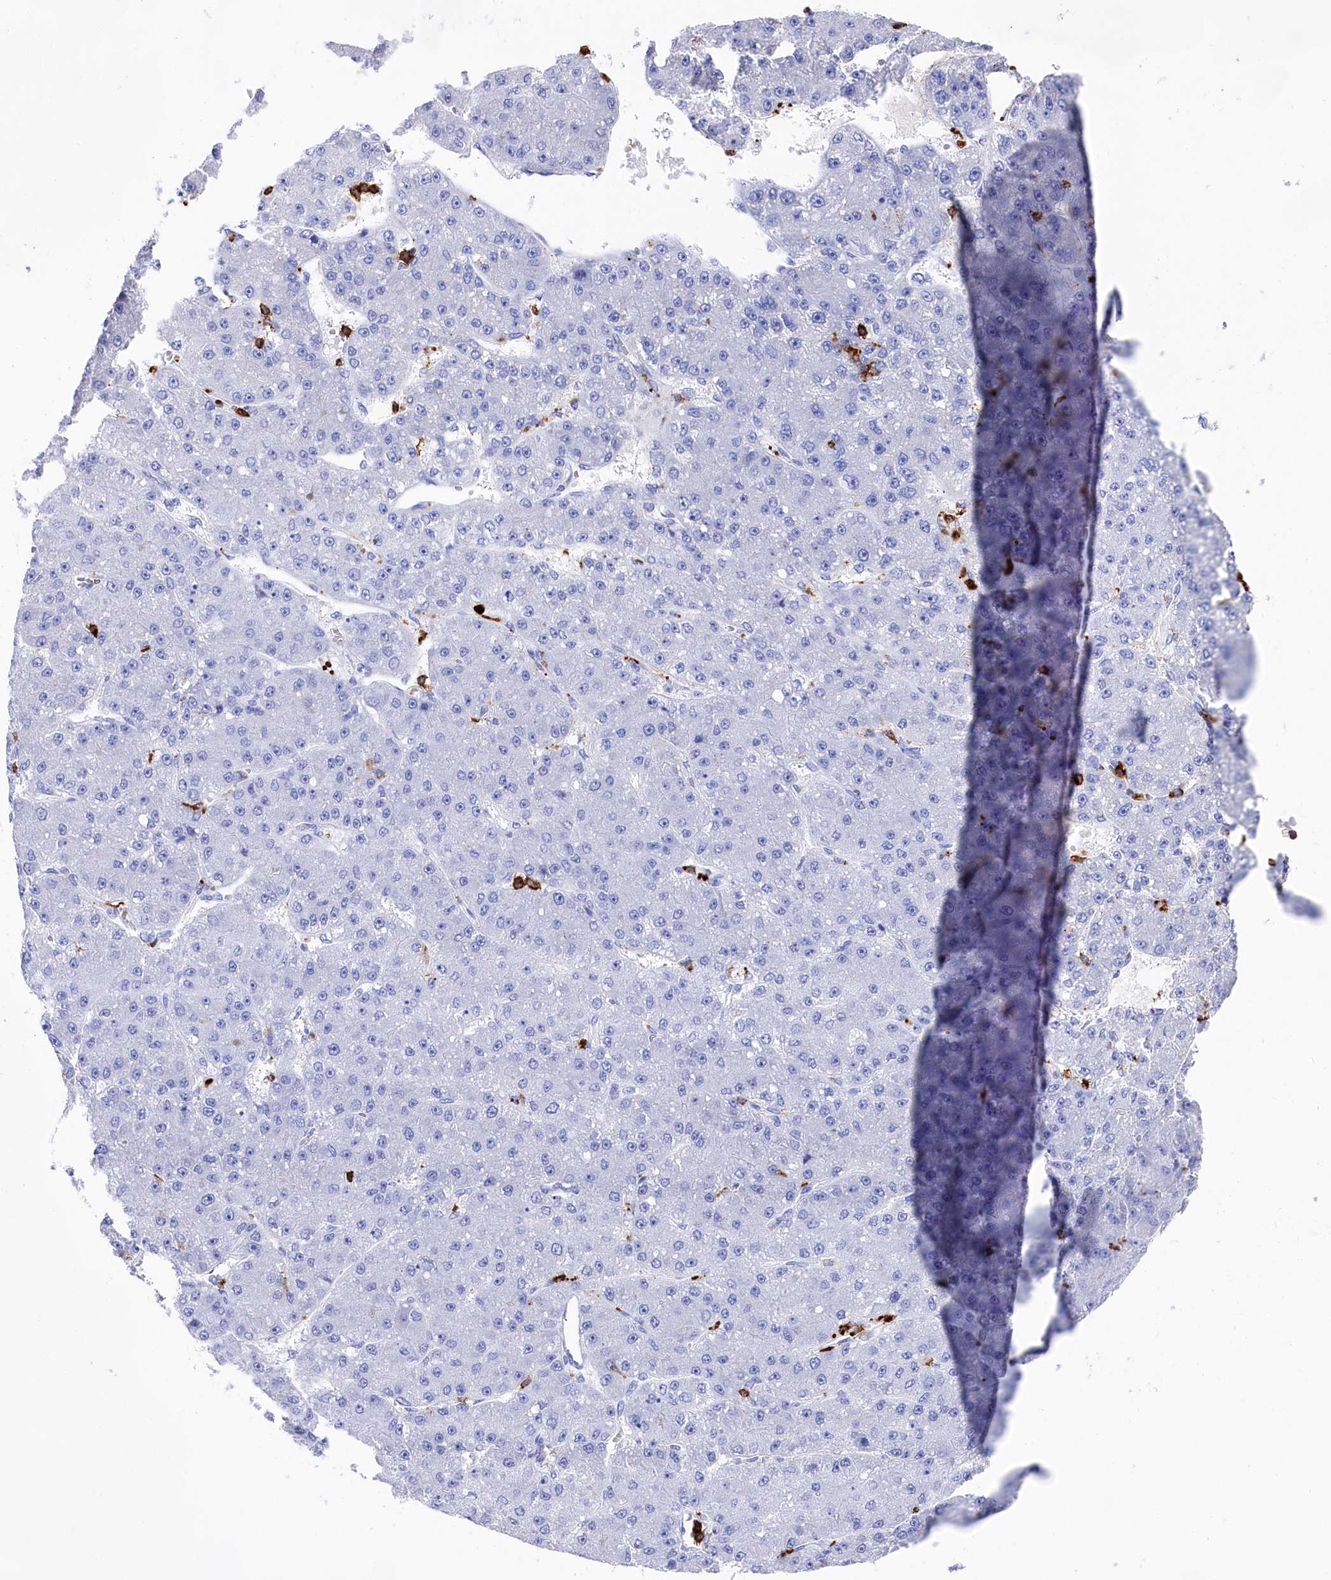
{"staining": {"intensity": "negative", "quantity": "none", "location": "none"}, "tissue": "liver cancer", "cell_type": "Tumor cells", "image_type": "cancer", "snomed": [{"axis": "morphology", "description": "Carcinoma, Hepatocellular, NOS"}, {"axis": "topography", "description": "Liver"}], "caption": "Tumor cells show no significant protein staining in liver hepatocellular carcinoma.", "gene": "PLAC8", "patient": {"sex": "male", "age": 67}}